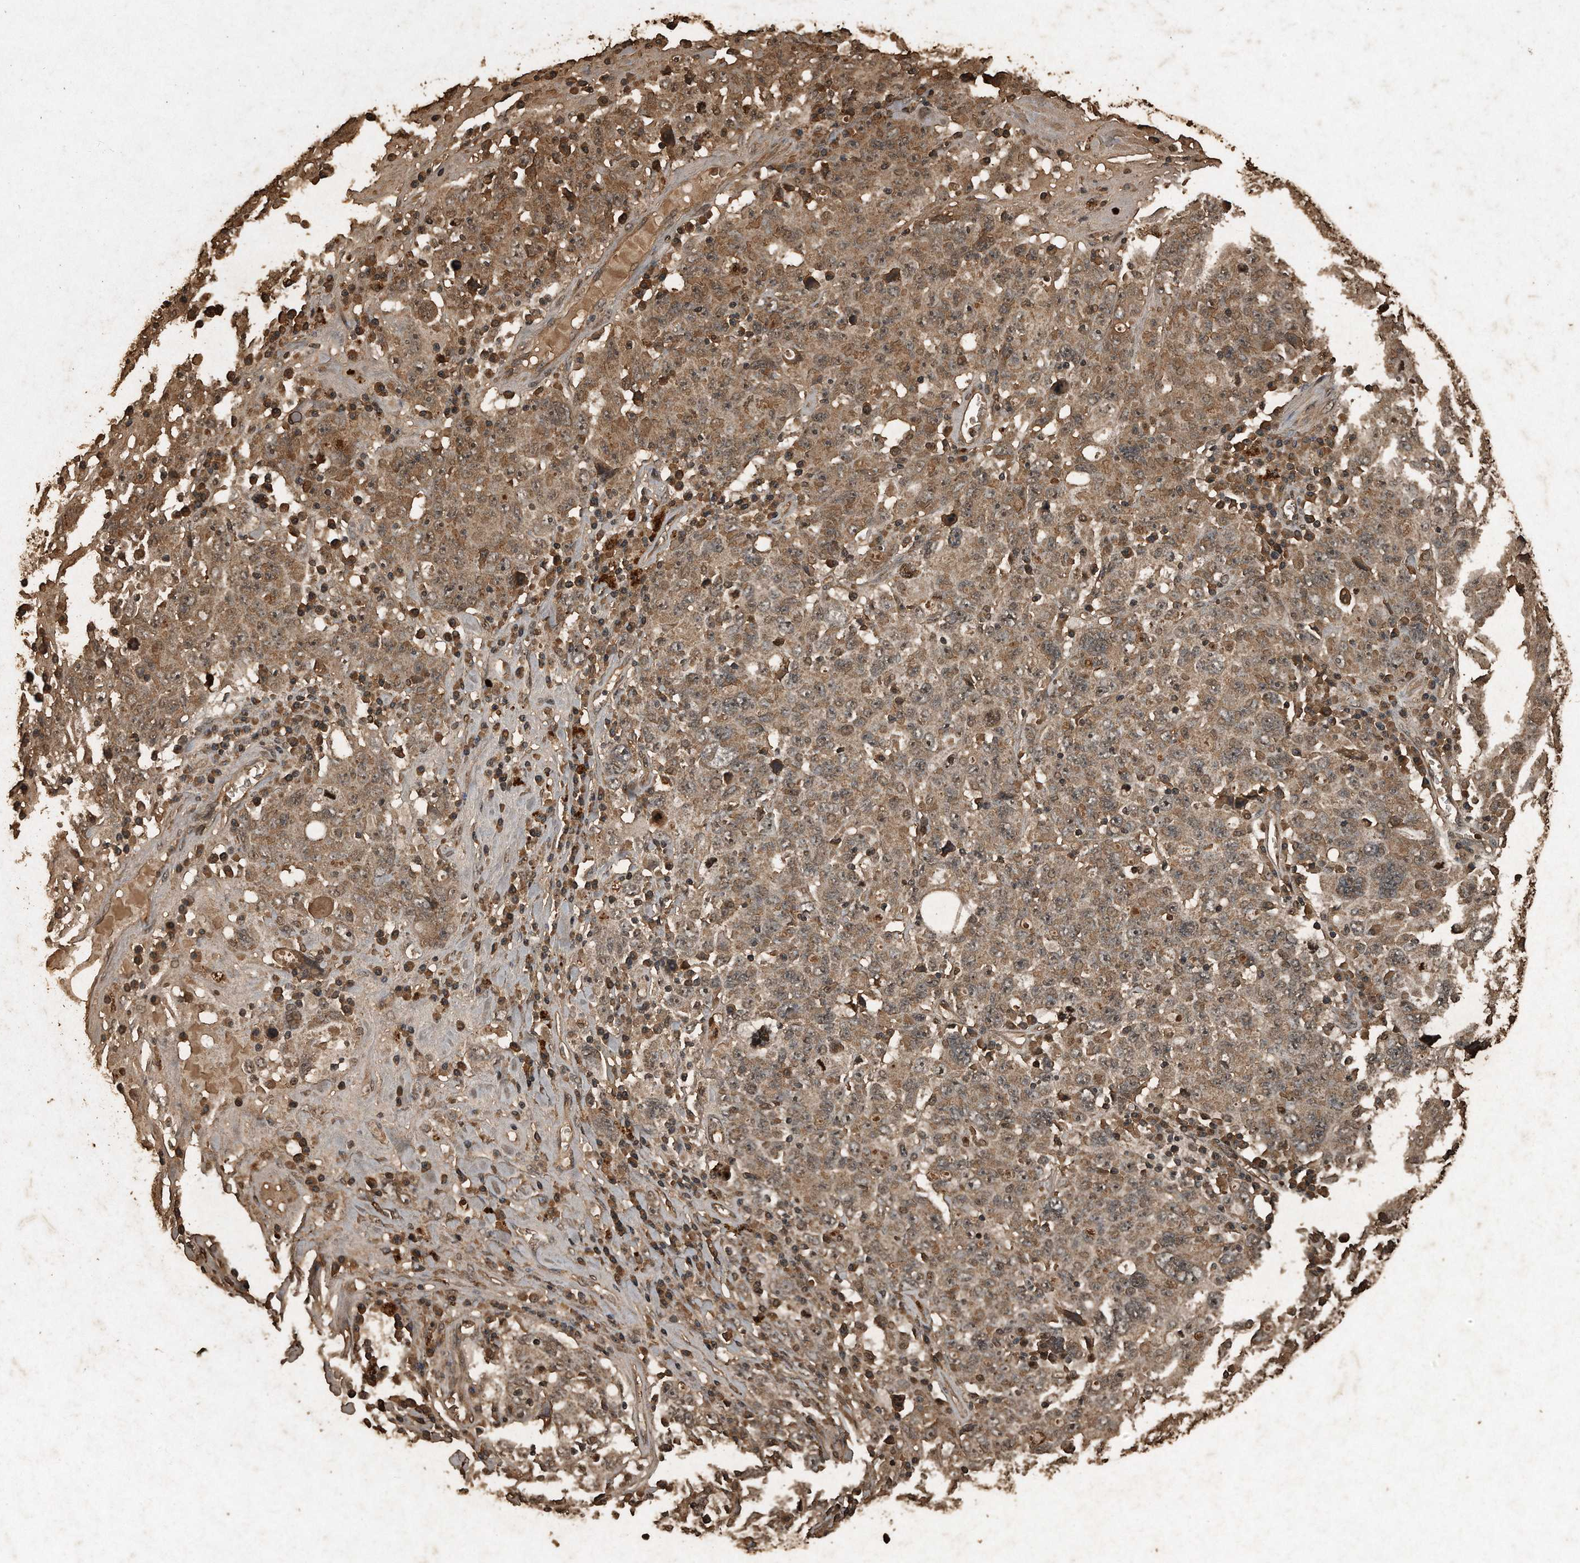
{"staining": {"intensity": "moderate", "quantity": ">75%", "location": "cytoplasmic/membranous"}, "tissue": "ovarian cancer", "cell_type": "Tumor cells", "image_type": "cancer", "snomed": [{"axis": "morphology", "description": "Carcinoma, endometroid"}, {"axis": "topography", "description": "Ovary"}], "caption": "Immunohistochemistry (DAB) staining of human ovarian endometroid carcinoma demonstrates moderate cytoplasmic/membranous protein expression in about >75% of tumor cells.", "gene": "CFLAR", "patient": {"sex": "female", "age": 62}}